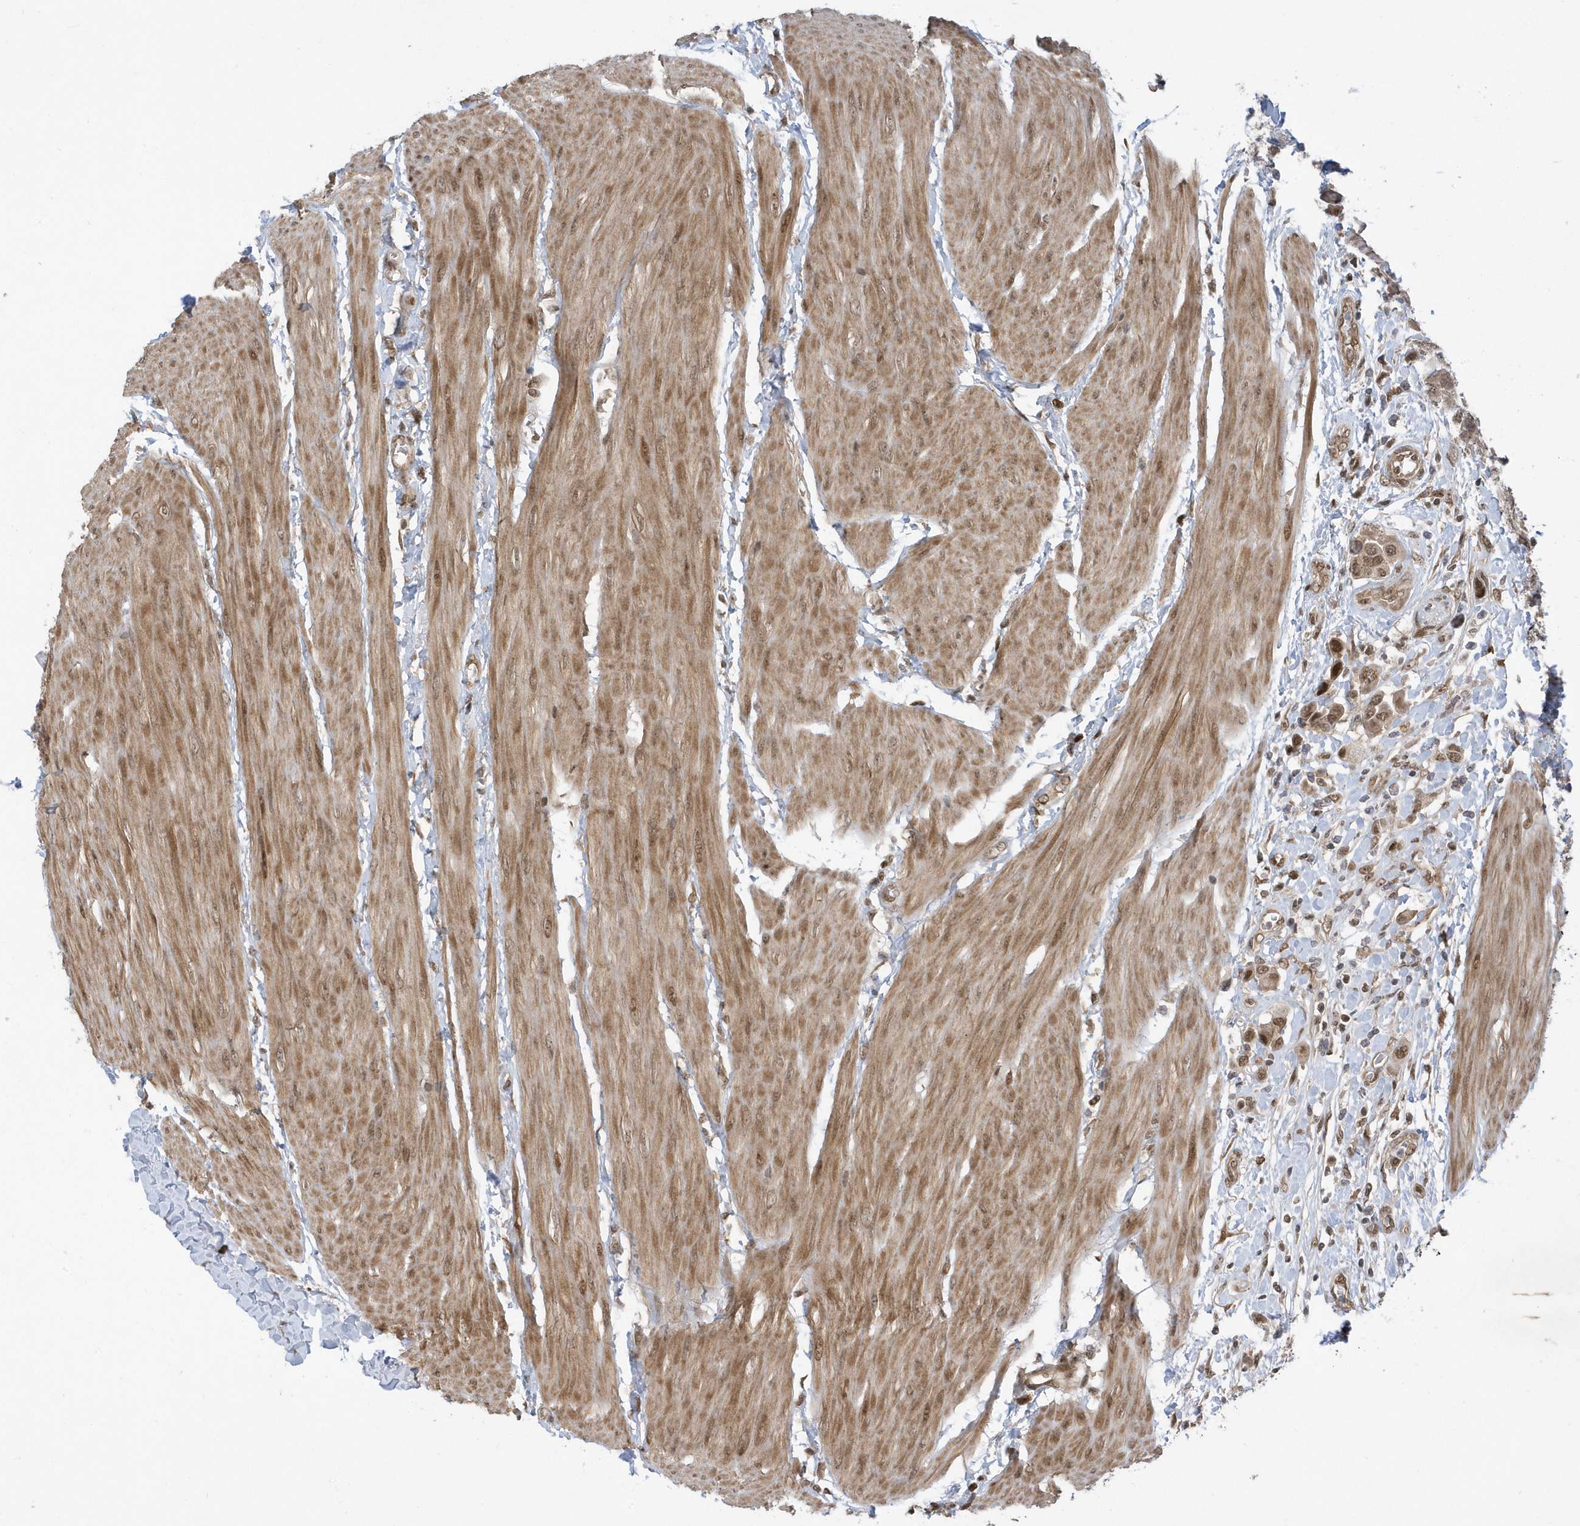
{"staining": {"intensity": "moderate", "quantity": ">75%", "location": "cytoplasmic/membranous,nuclear"}, "tissue": "urothelial cancer", "cell_type": "Tumor cells", "image_type": "cancer", "snomed": [{"axis": "morphology", "description": "Urothelial carcinoma, High grade"}, {"axis": "topography", "description": "Urinary bladder"}], "caption": "The histopathology image reveals staining of urothelial cancer, revealing moderate cytoplasmic/membranous and nuclear protein staining (brown color) within tumor cells.", "gene": "USP53", "patient": {"sex": "male", "age": 50}}